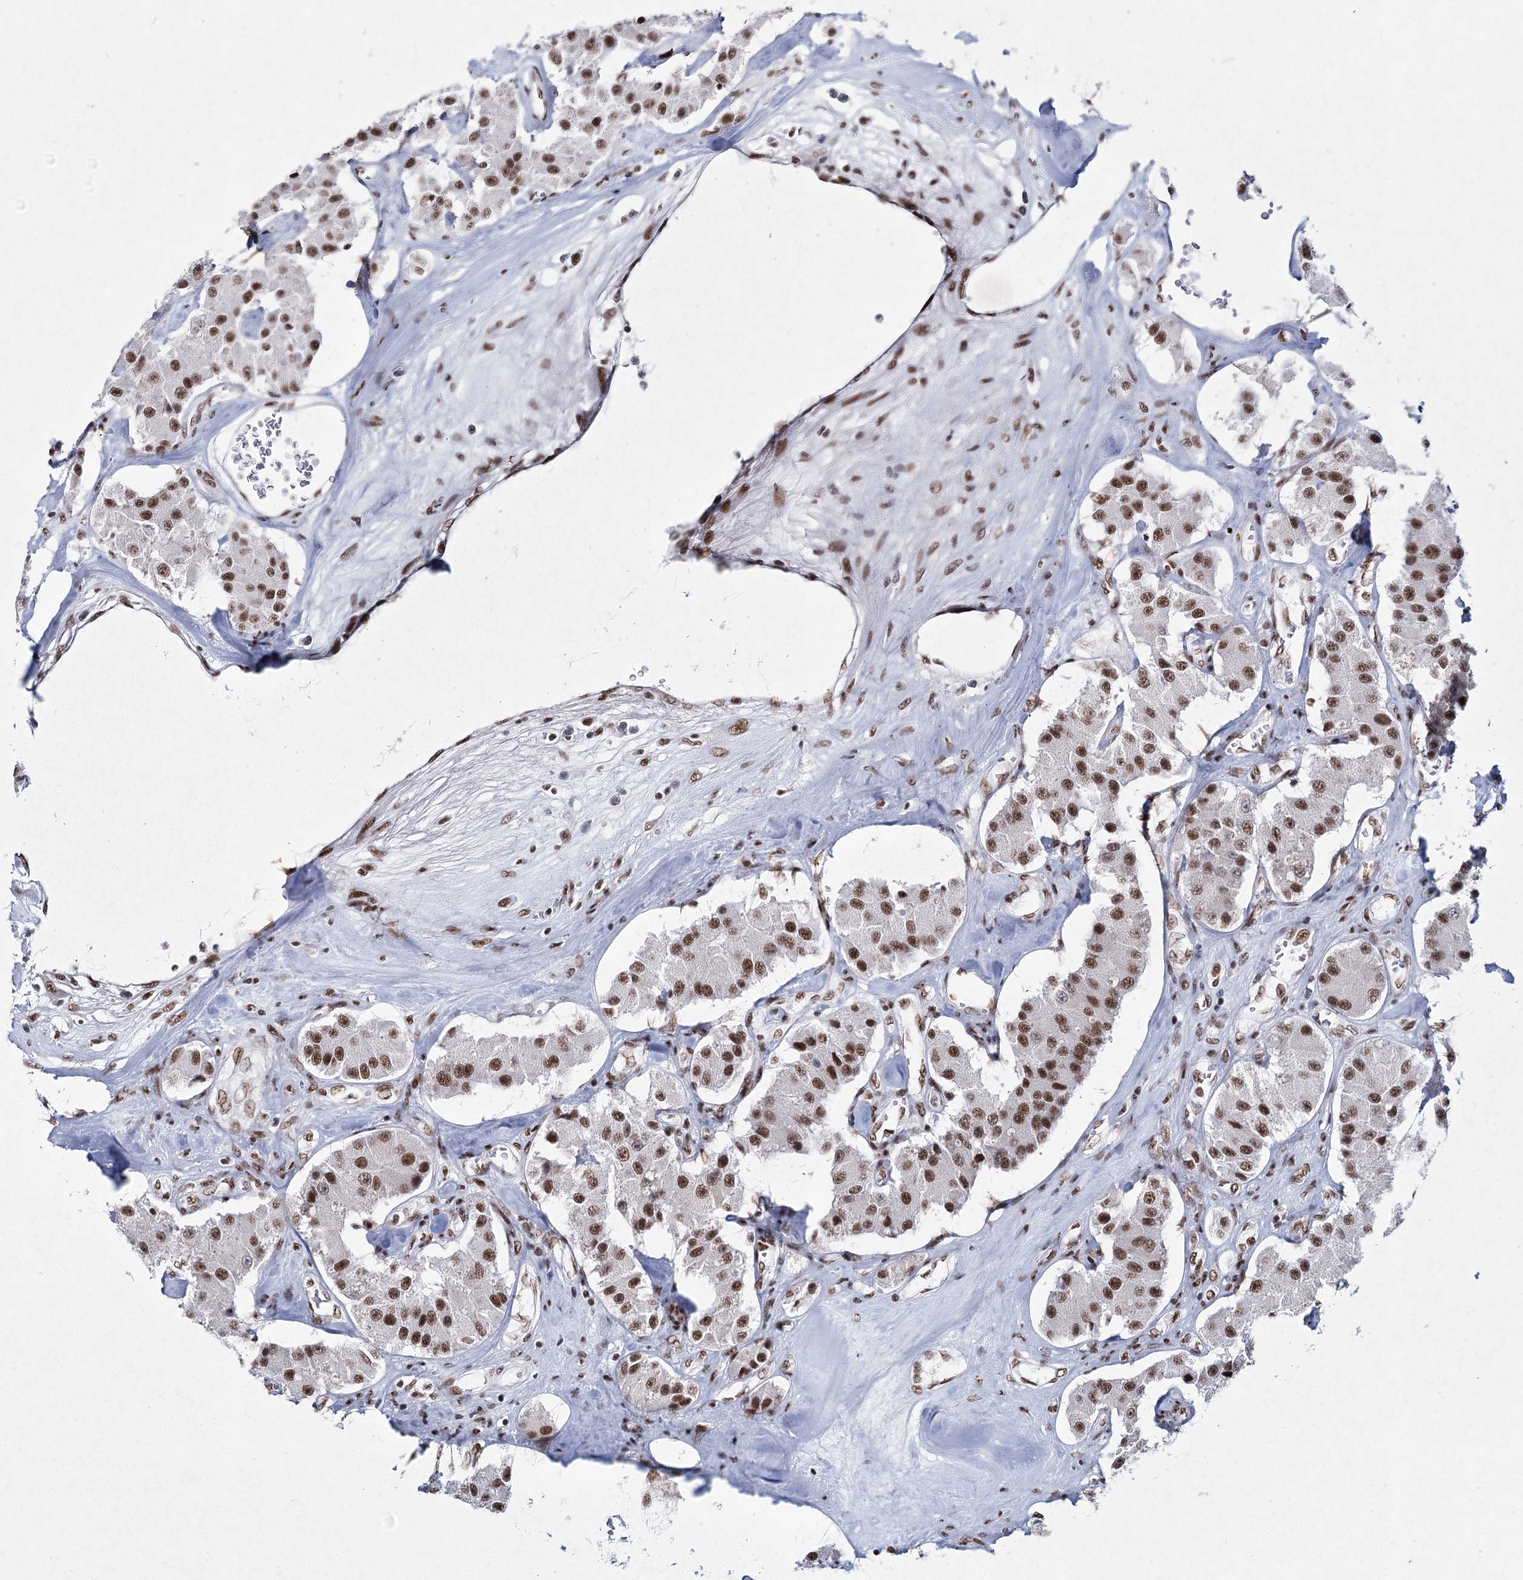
{"staining": {"intensity": "moderate", "quantity": ">75%", "location": "nuclear"}, "tissue": "carcinoid", "cell_type": "Tumor cells", "image_type": "cancer", "snomed": [{"axis": "morphology", "description": "Carcinoid, malignant, NOS"}, {"axis": "topography", "description": "Pancreas"}], "caption": "Tumor cells show medium levels of moderate nuclear expression in approximately >75% of cells in human carcinoid.", "gene": "SCAF8", "patient": {"sex": "male", "age": 41}}